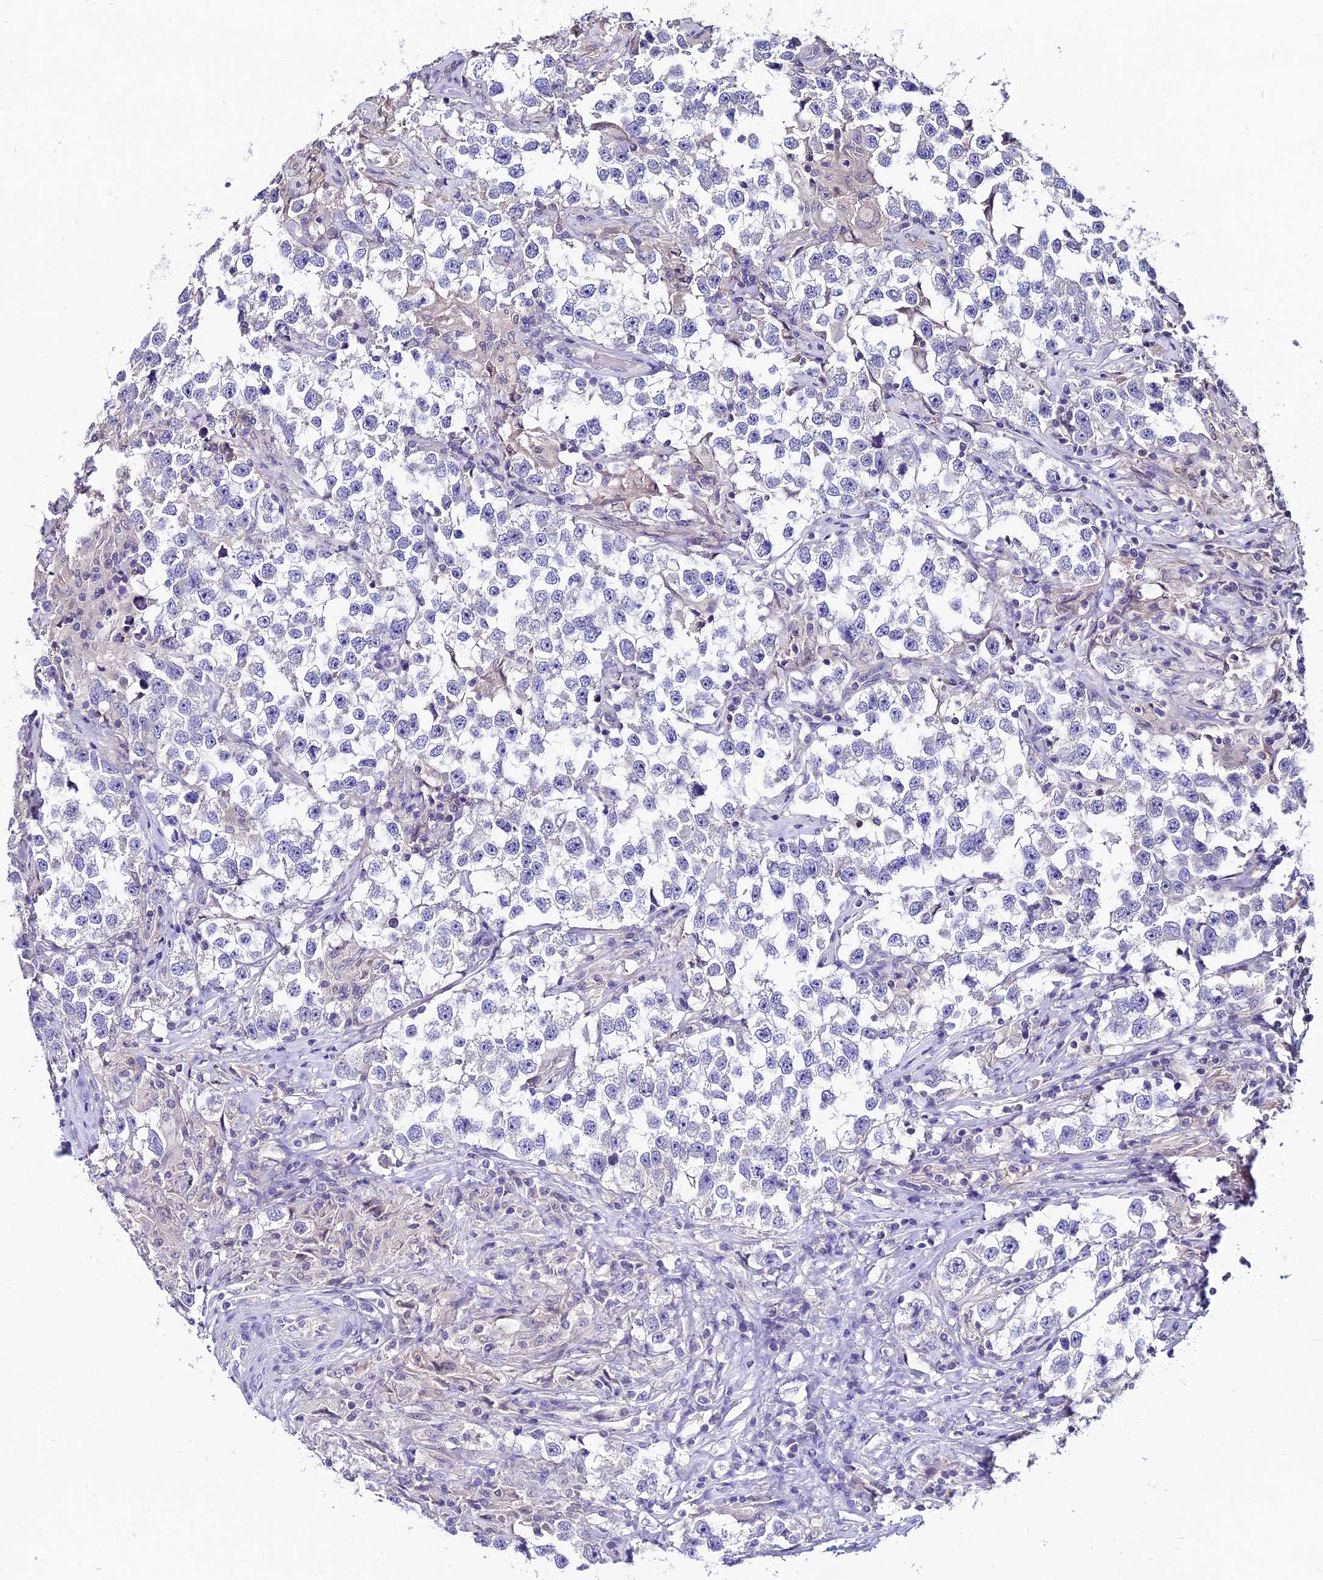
{"staining": {"intensity": "negative", "quantity": "none", "location": "none"}, "tissue": "testis cancer", "cell_type": "Tumor cells", "image_type": "cancer", "snomed": [{"axis": "morphology", "description": "Seminoma, NOS"}, {"axis": "topography", "description": "Testis"}], "caption": "Testis cancer (seminoma) was stained to show a protein in brown. There is no significant positivity in tumor cells.", "gene": "LGALS7", "patient": {"sex": "male", "age": 46}}